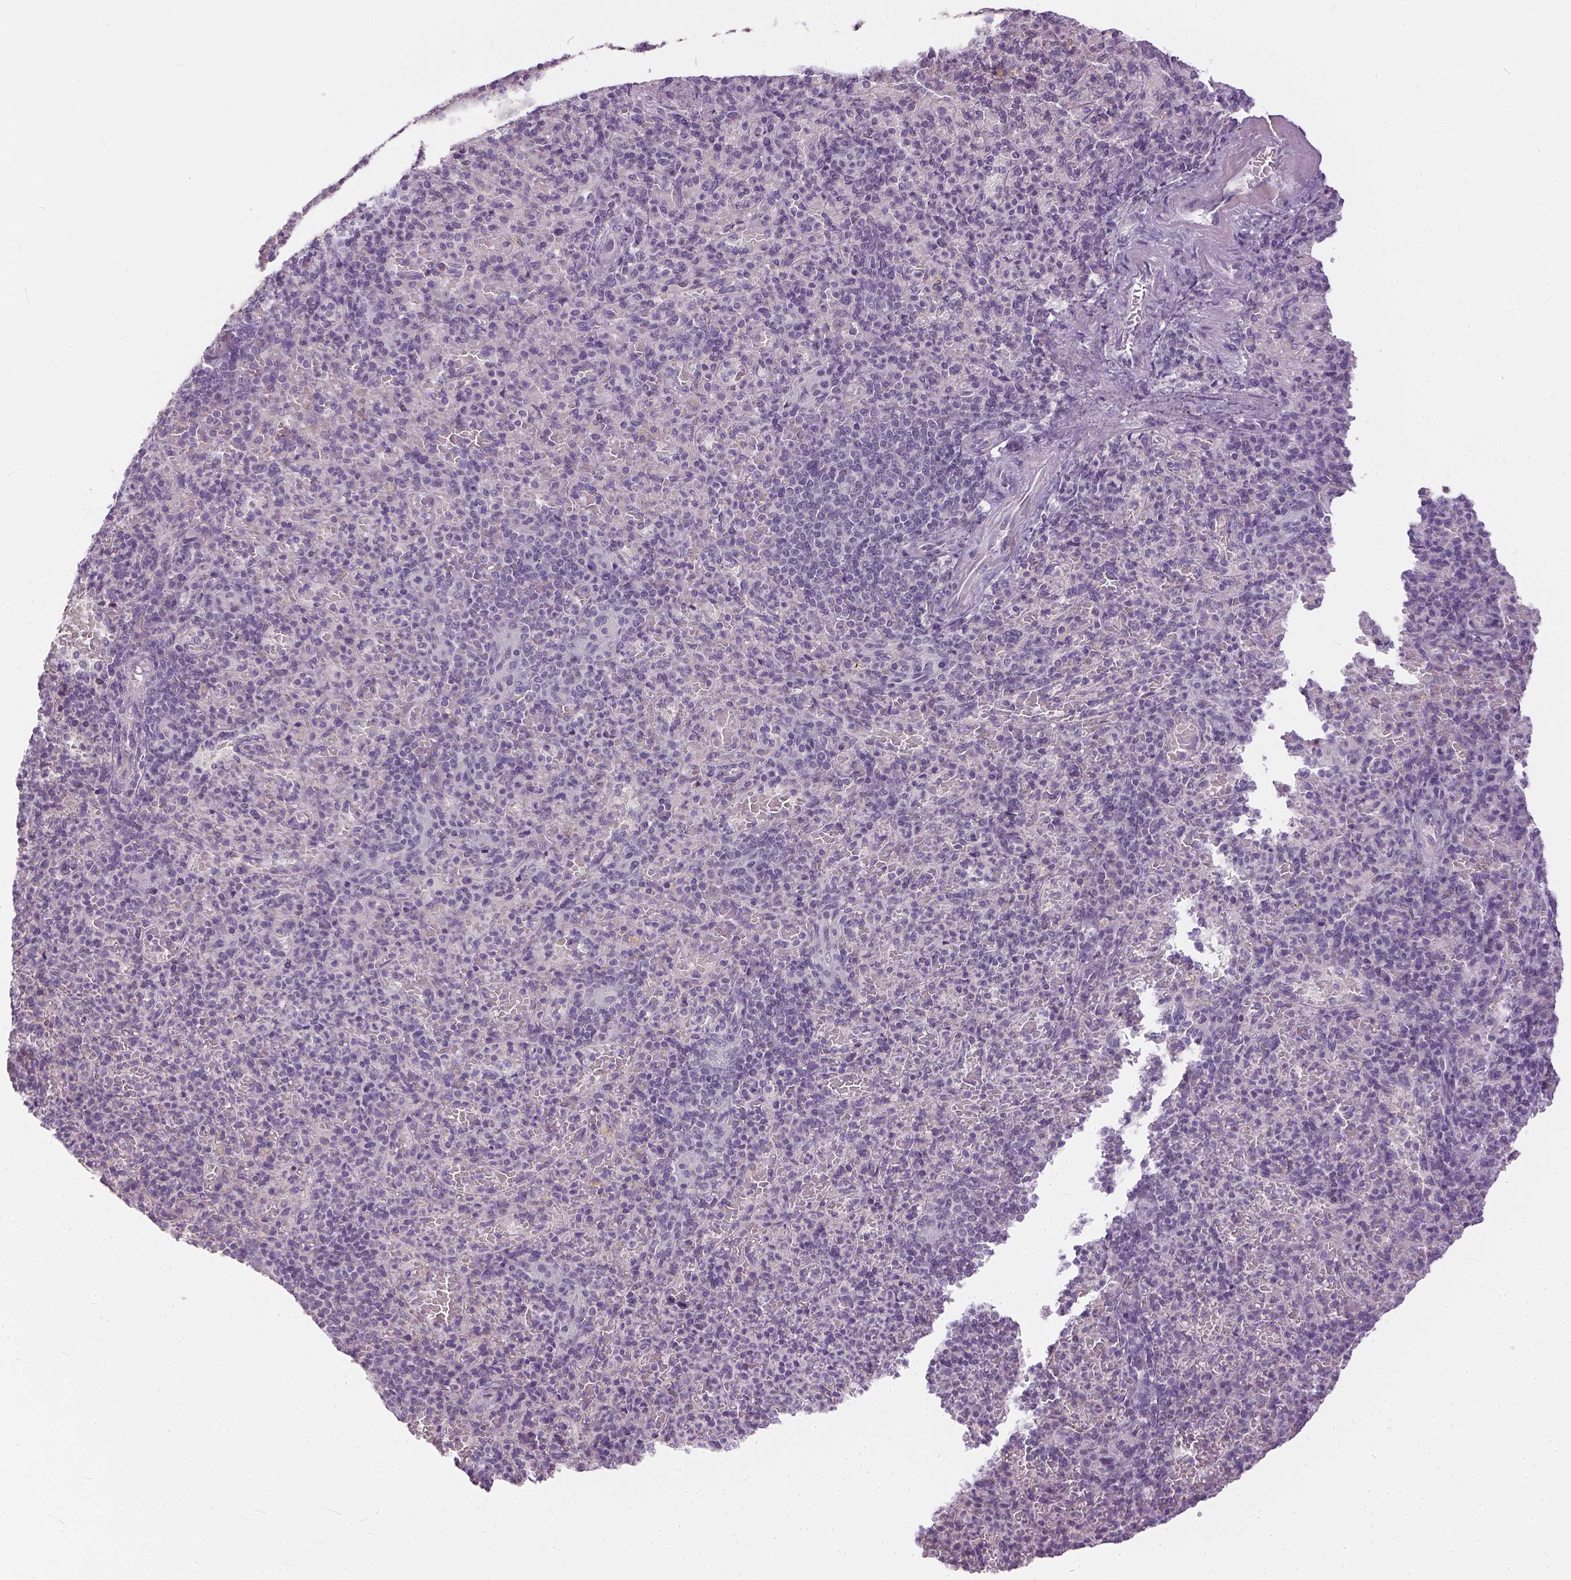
{"staining": {"intensity": "negative", "quantity": "none", "location": "none"}, "tissue": "spleen", "cell_type": "Cells in red pulp", "image_type": "normal", "snomed": [{"axis": "morphology", "description": "Normal tissue, NOS"}, {"axis": "topography", "description": "Spleen"}], "caption": "High magnification brightfield microscopy of unremarkable spleen stained with DAB (brown) and counterstained with hematoxylin (blue): cells in red pulp show no significant expression. (Brightfield microscopy of DAB (3,3'-diaminobenzidine) immunohistochemistry (IHC) at high magnification).", "gene": "ANO2", "patient": {"sex": "female", "age": 74}}